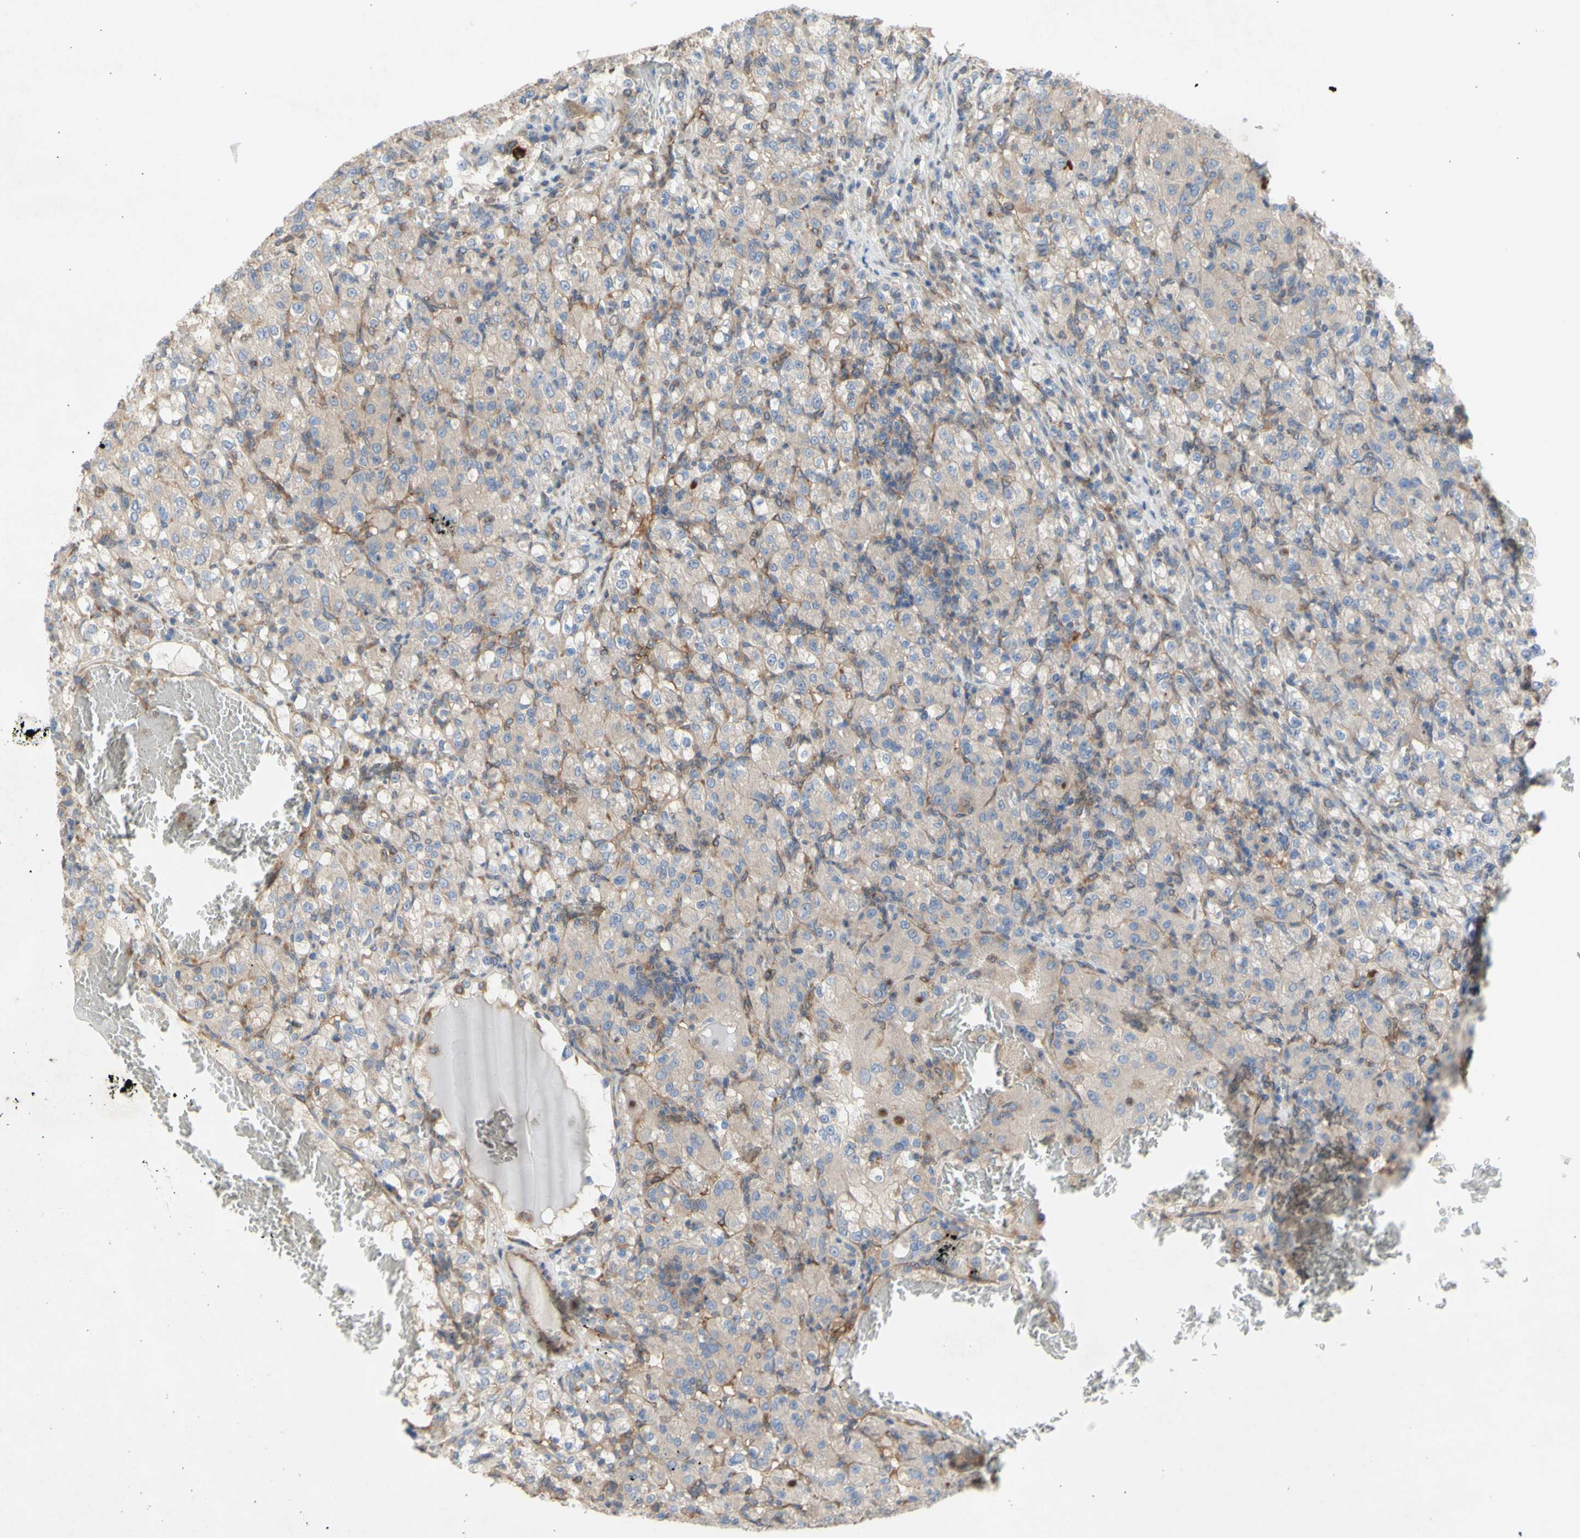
{"staining": {"intensity": "weak", "quantity": "25%-75%", "location": "cytoplasmic/membranous"}, "tissue": "renal cancer", "cell_type": "Tumor cells", "image_type": "cancer", "snomed": [{"axis": "morphology", "description": "Adenocarcinoma, NOS"}, {"axis": "topography", "description": "Kidney"}], "caption": "Human renal adenocarcinoma stained with a brown dye exhibits weak cytoplasmic/membranous positive staining in about 25%-75% of tumor cells.", "gene": "KLC1", "patient": {"sex": "male", "age": 61}}